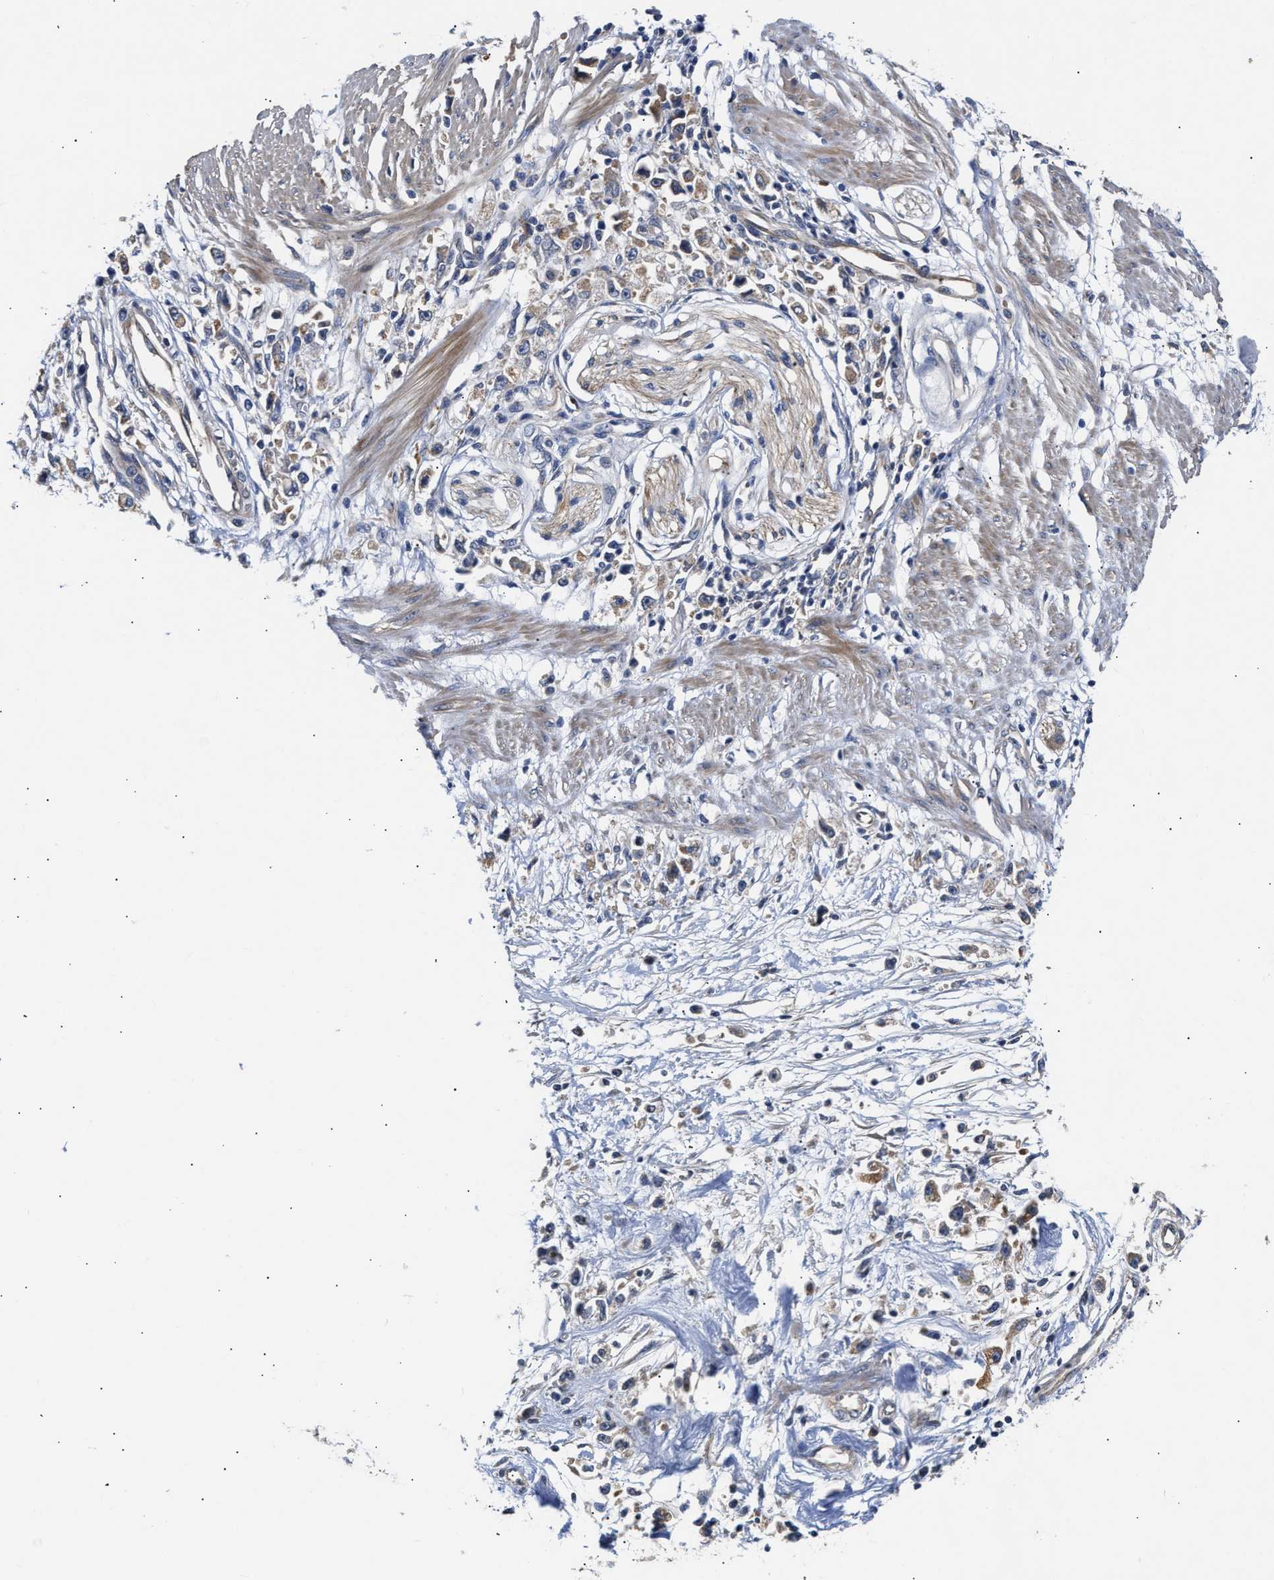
{"staining": {"intensity": "moderate", "quantity": "25%-75%", "location": "cytoplasmic/membranous"}, "tissue": "stomach cancer", "cell_type": "Tumor cells", "image_type": "cancer", "snomed": [{"axis": "morphology", "description": "Adenocarcinoma, NOS"}, {"axis": "topography", "description": "Stomach"}], "caption": "DAB immunohistochemical staining of stomach adenocarcinoma reveals moderate cytoplasmic/membranous protein staining in about 25%-75% of tumor cells. The staining is performed using DAB brown chromogen to label protein expression. The nuclei are counter-stained blue using hematoxylin.", "gene": "CCDC146", "patient": {"sex": "female", "age": 59}}